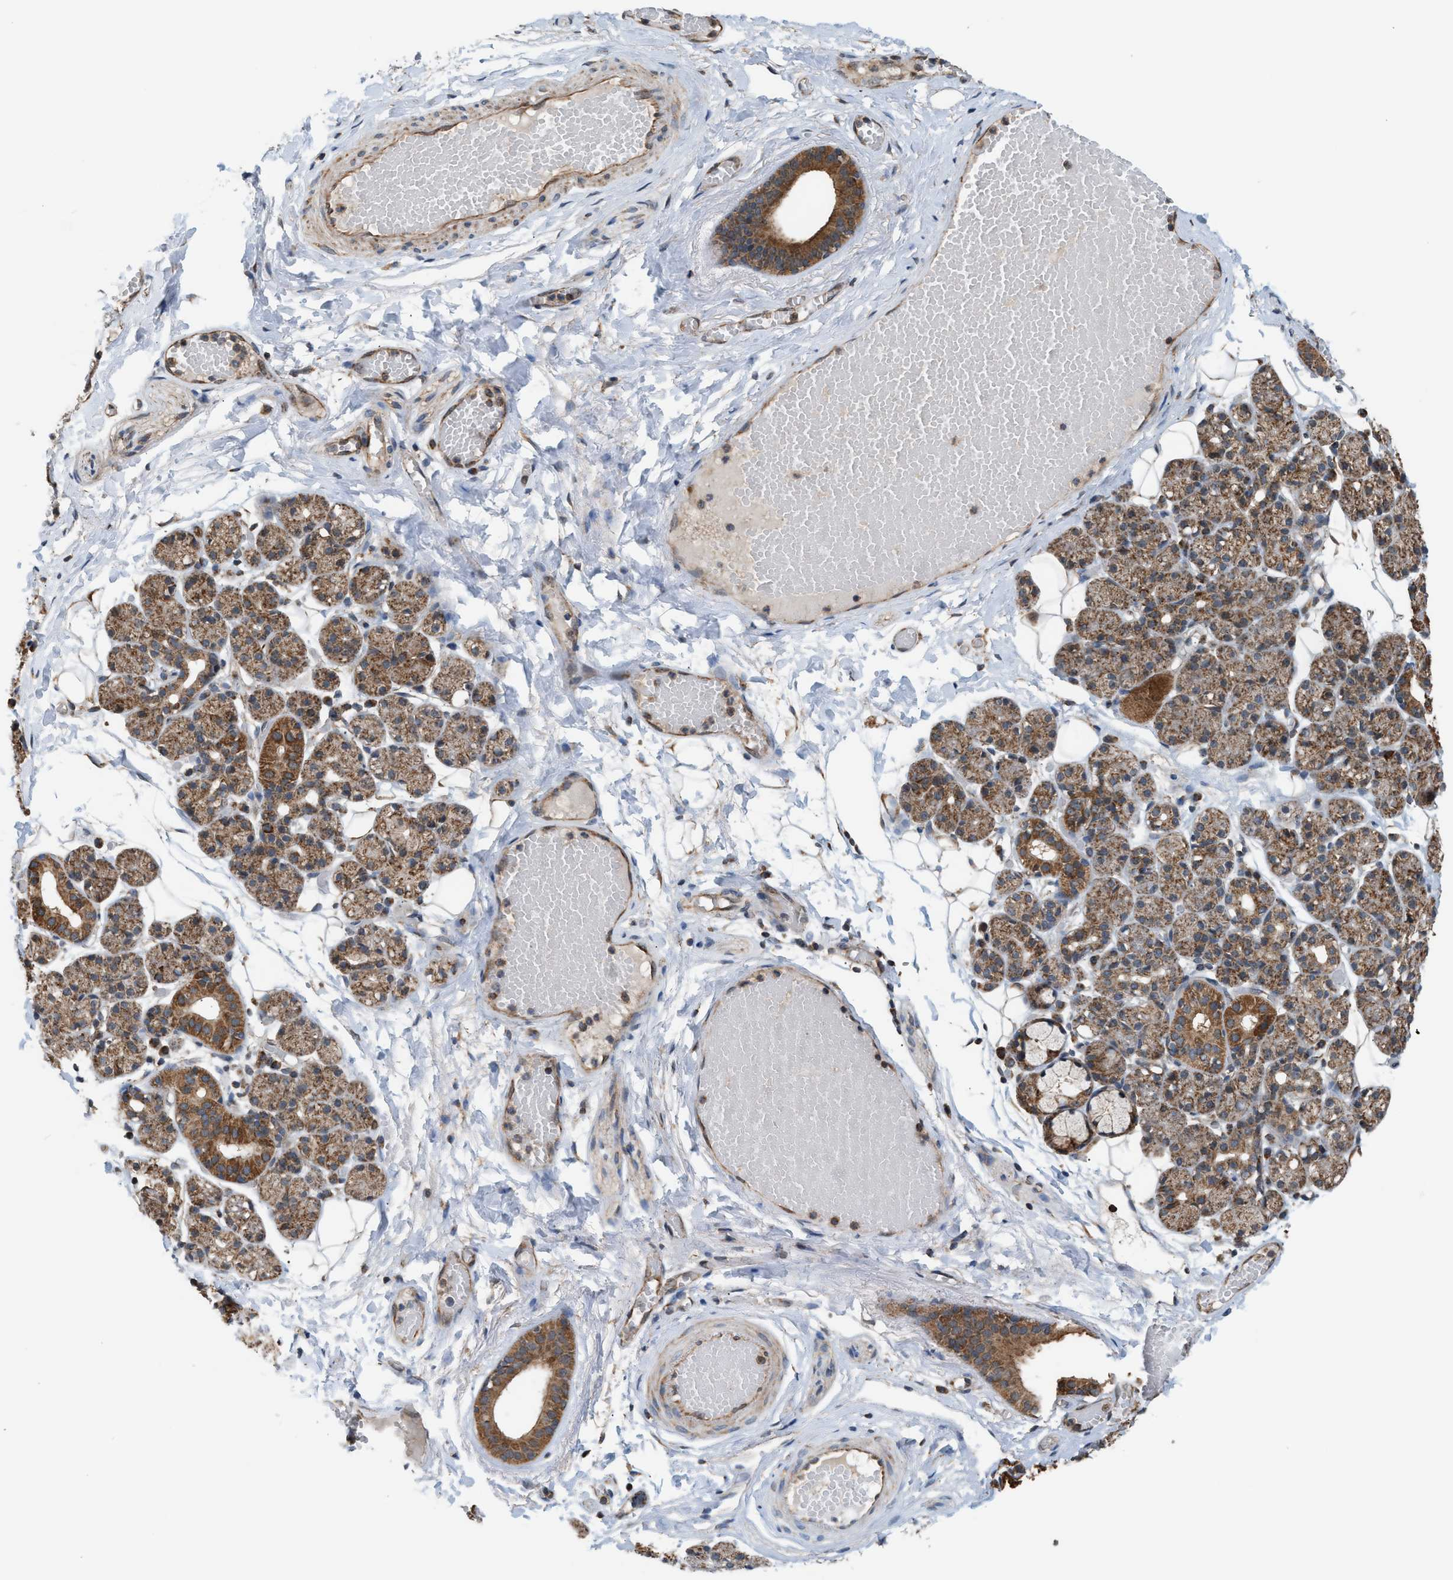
{"staining": {"intensity": "moderate", "quantity": ">75%", "location": "cytoplasmic/membranous"}, "tissue": "salivary gland", "cell_type": "Glandular cells", "image_type": "normal", "snomed": [{"axis": "morphology", "description": "Normal tissue, NOS"}, {"axis": "topography", "description": "Salivary gland"}], "caption": "Glandular cells exhibit medium levels of moderate cytoplasmic/membranous expression in about >75% of cells in normal human salivary gland.", "gene": "SGSM2", "patient": {"sex": "male", "age": 63}}